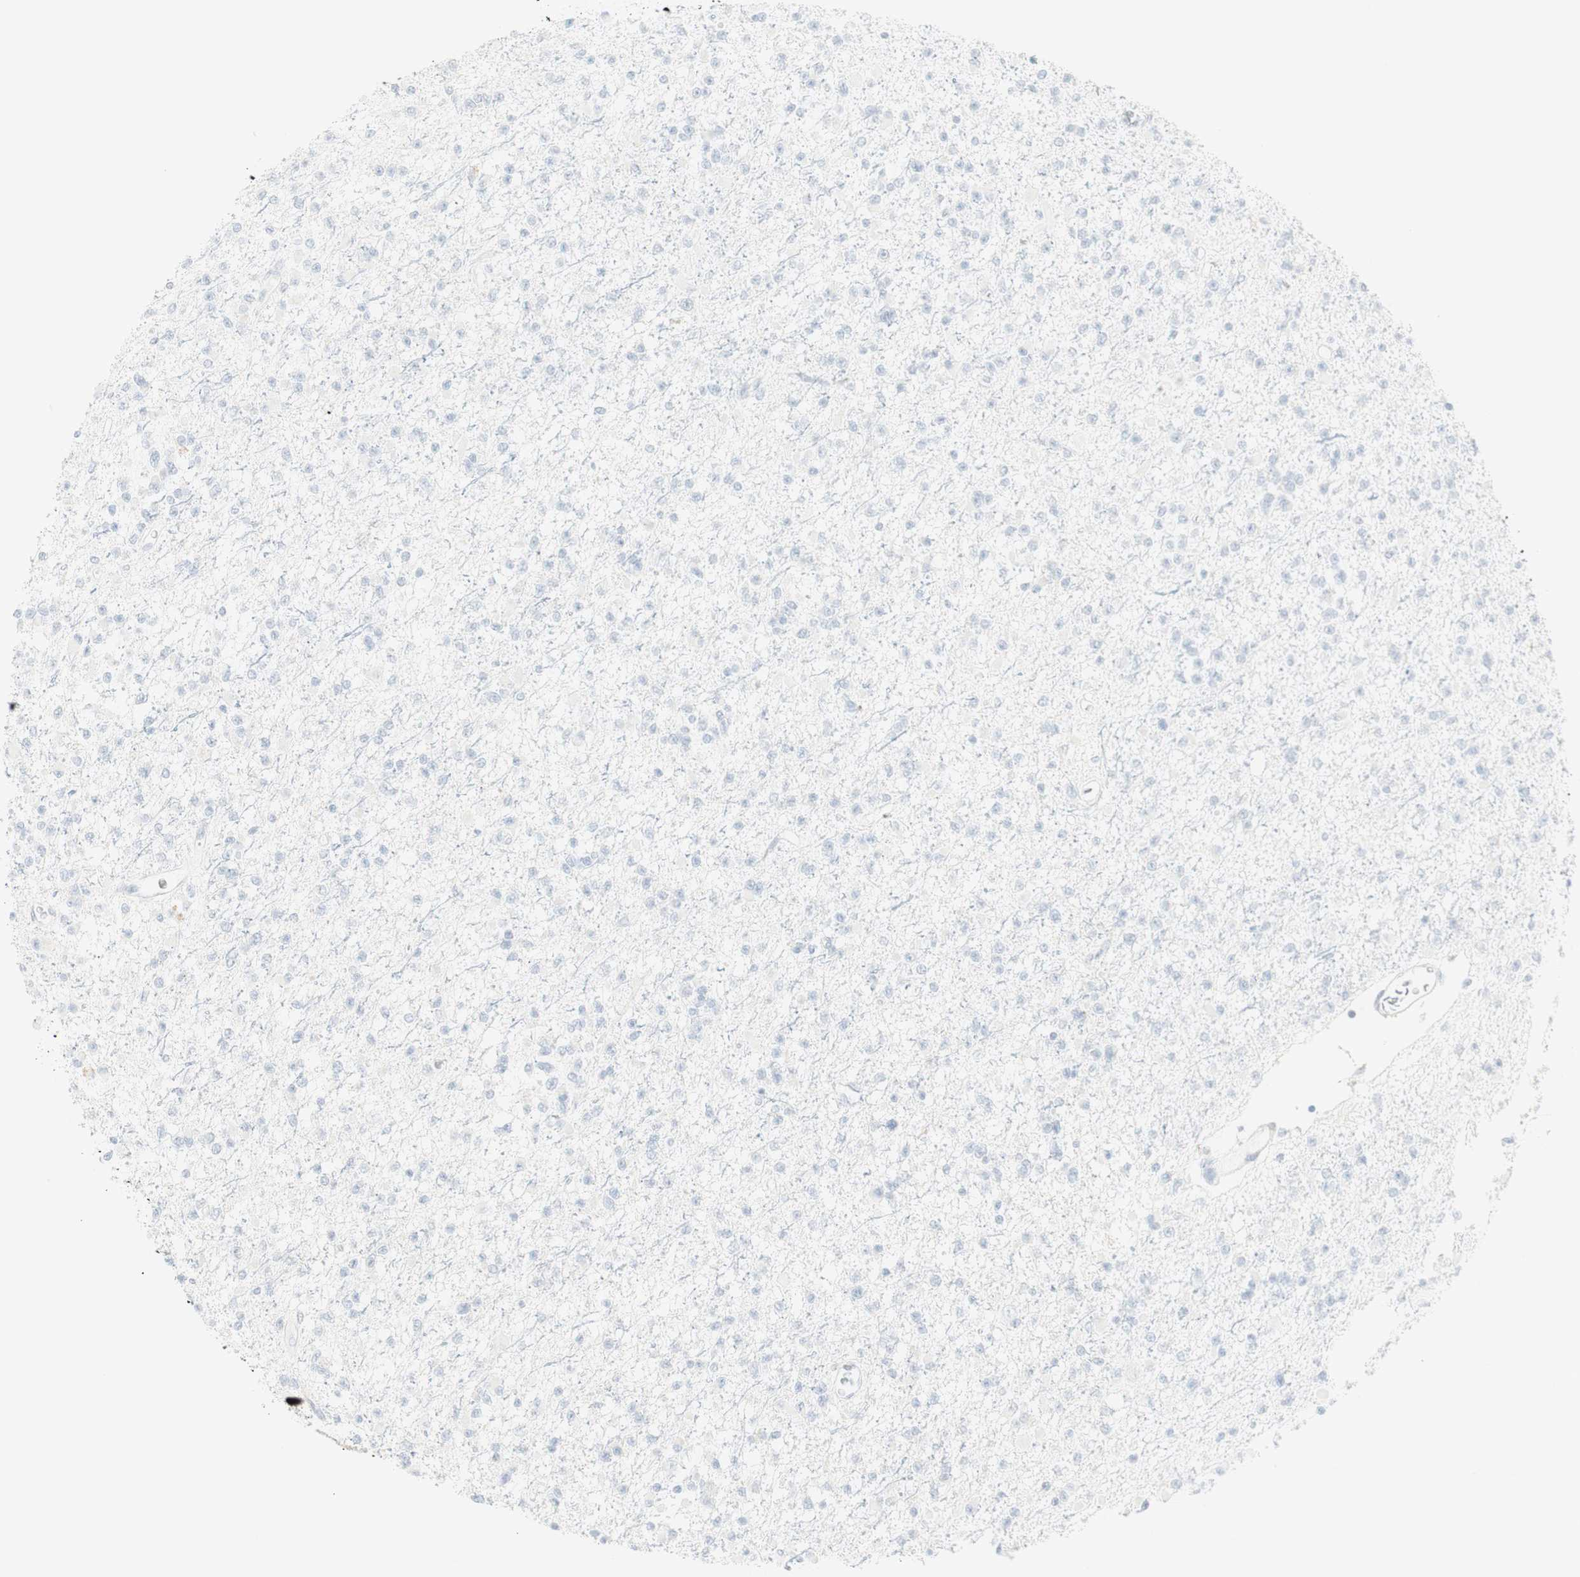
{"staining": {"intensity": "negative", "quantity": "none", "location": "none"}, "tissue": "glioma", "cell_type": "Tumor cells", "image_type": "cancer", "snomed": [{"axis": "morphology", "description": "Glioma, malignant, Low grade"}, {"axis": "topography", "description": "Brain"}], "caption": "Immunohistochemistry of human glioma reveals no staining in tumor cells.", "gene": "MDK", "patient": {"sex": "female", "age": 22}}